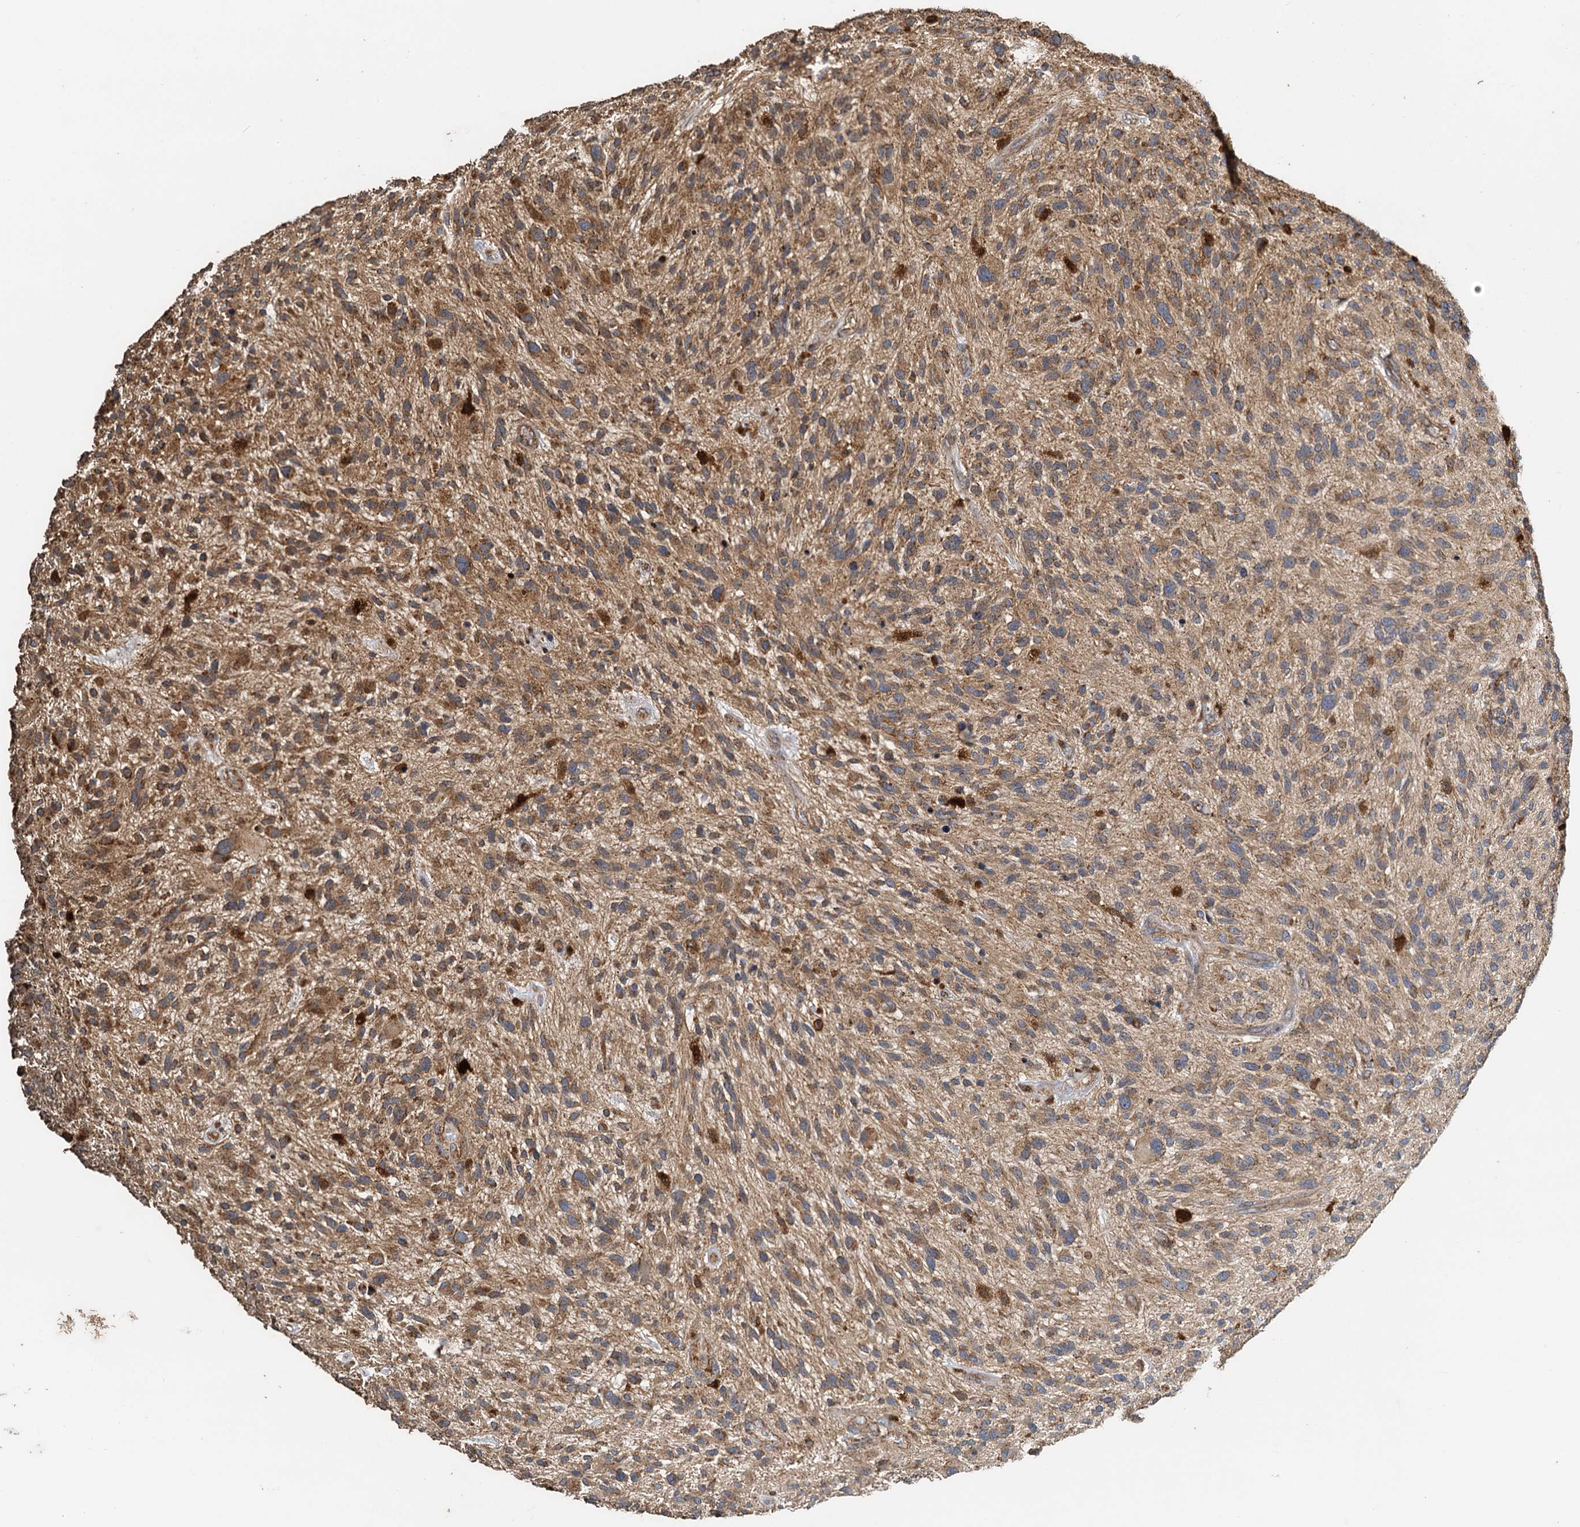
{"staining": {"intensity": "moderate", "quantity": ">75%", "location": "cytoplasmic/membranous"}, "tissue": "glioma", "cell_type": "Tumor cells", "image_type": "cancer", "snomed": [{"axis": "morphology", "description": "Glioma, malignant, High grade"}, {"axis": "topography", "description": "Brain"}], "caption": "Immunohistochemical staining of malignant glioma (high-grade) shows medium levels of moderate cytoplasmic/membranous staining in about >75% of tumor cells. Ihc stains the protein of interest in brown and the nuclei are stained blue.", "gene": "SDS", "patient": {"sex": "male", "age": 47}}